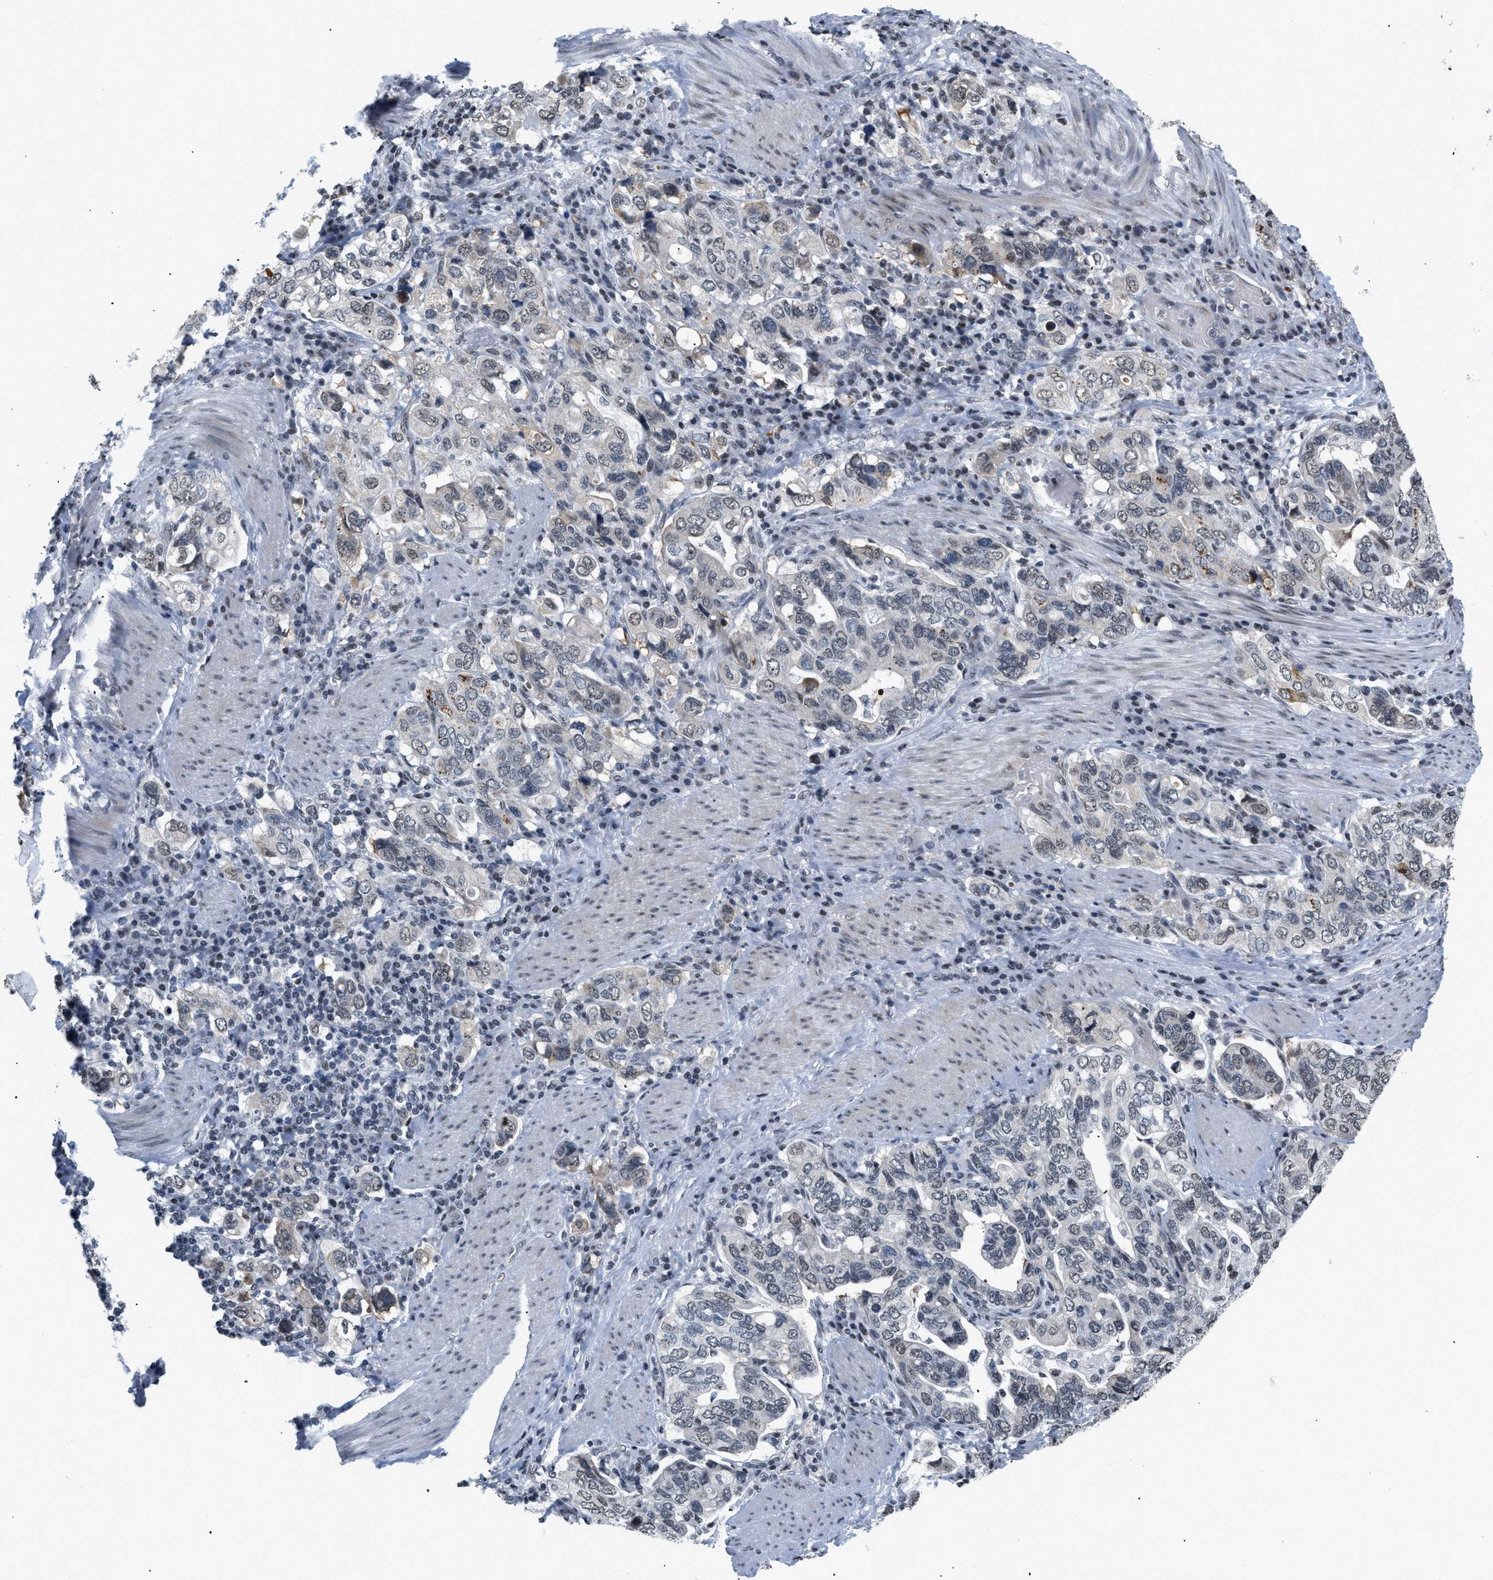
{"staining": {"intensity": "weak", "quantity": "<25%", "location": "nuclear"}, "tissue": "stomach cancer", "cell_type": "Tumor cells", "image_type": "cancer", "snomed": [{"axis": "morphology", "description": "Adenocarcinoma, NOS"}, {"axis": "topography", "description": "Stomach, upper"}], "caption": "IHC of stomach adenocarcinoma demonstrates no expression in tumor cells. (DAB IHC with hematoxylin counter stain).", "gene": "RAF1", "patient": {"sex": "male", "age": 62}}